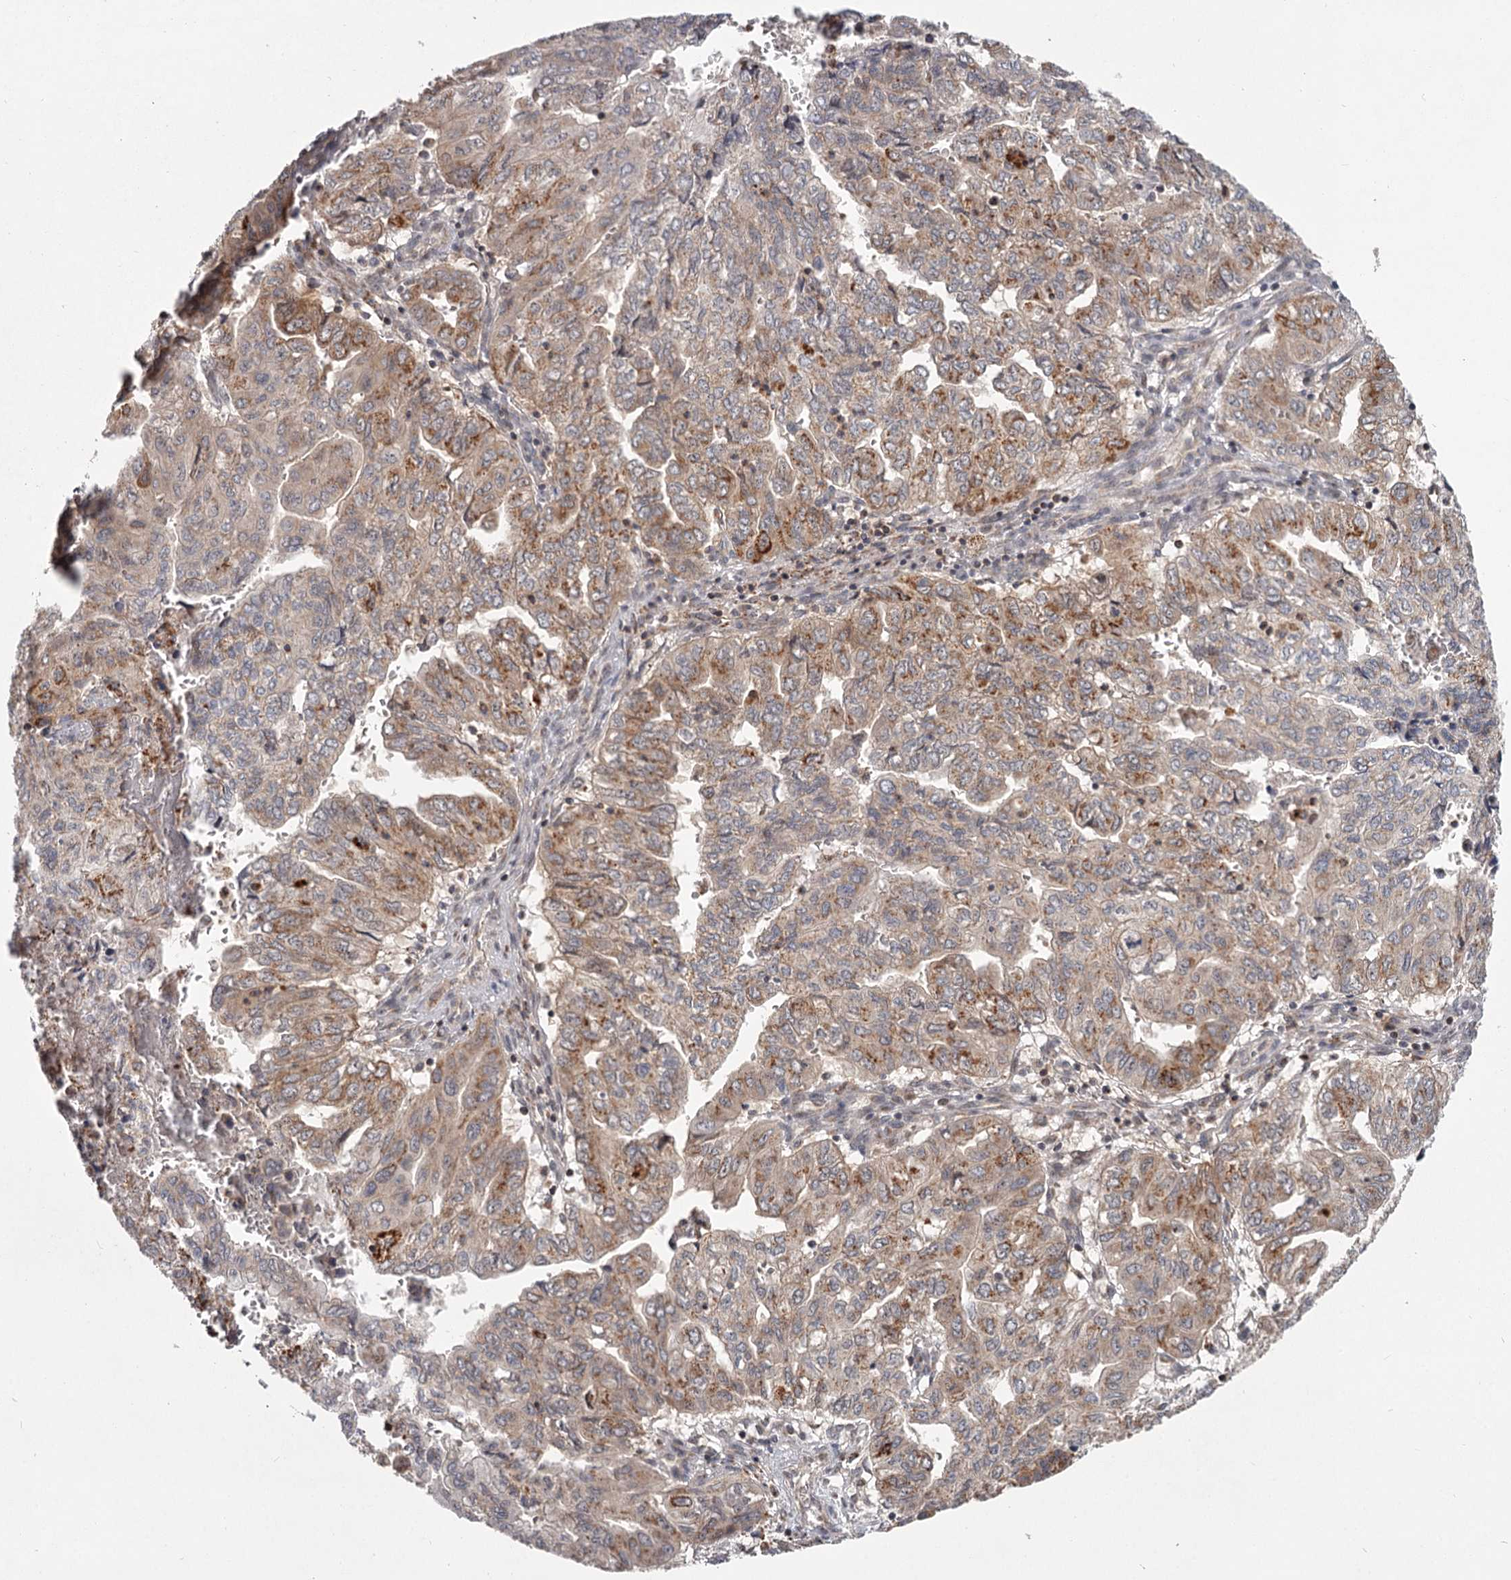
{"staining": {"intensity": "moderate", "quantity": "25%-75%", "location": "cytoplasmic/membranous"}, "tissue": "pancreatic cancer", "cell_type": "Tumor cells", "image_type": "cancer", "snomed": [{"axis": "morphology", "description": "Adenocarcinoma, NOS"}, {"axis": "topography", "description": "Pancreas"}], "caption": "Moderate cytoplasmic/membranous positivity for a protein is identified in approximately 25%-75% of tumor cells of pancreatic cancer (adenocarcinoma) using IHC.", "gene": "CDC123", "patient": {"sex": "male", "age": 51}}